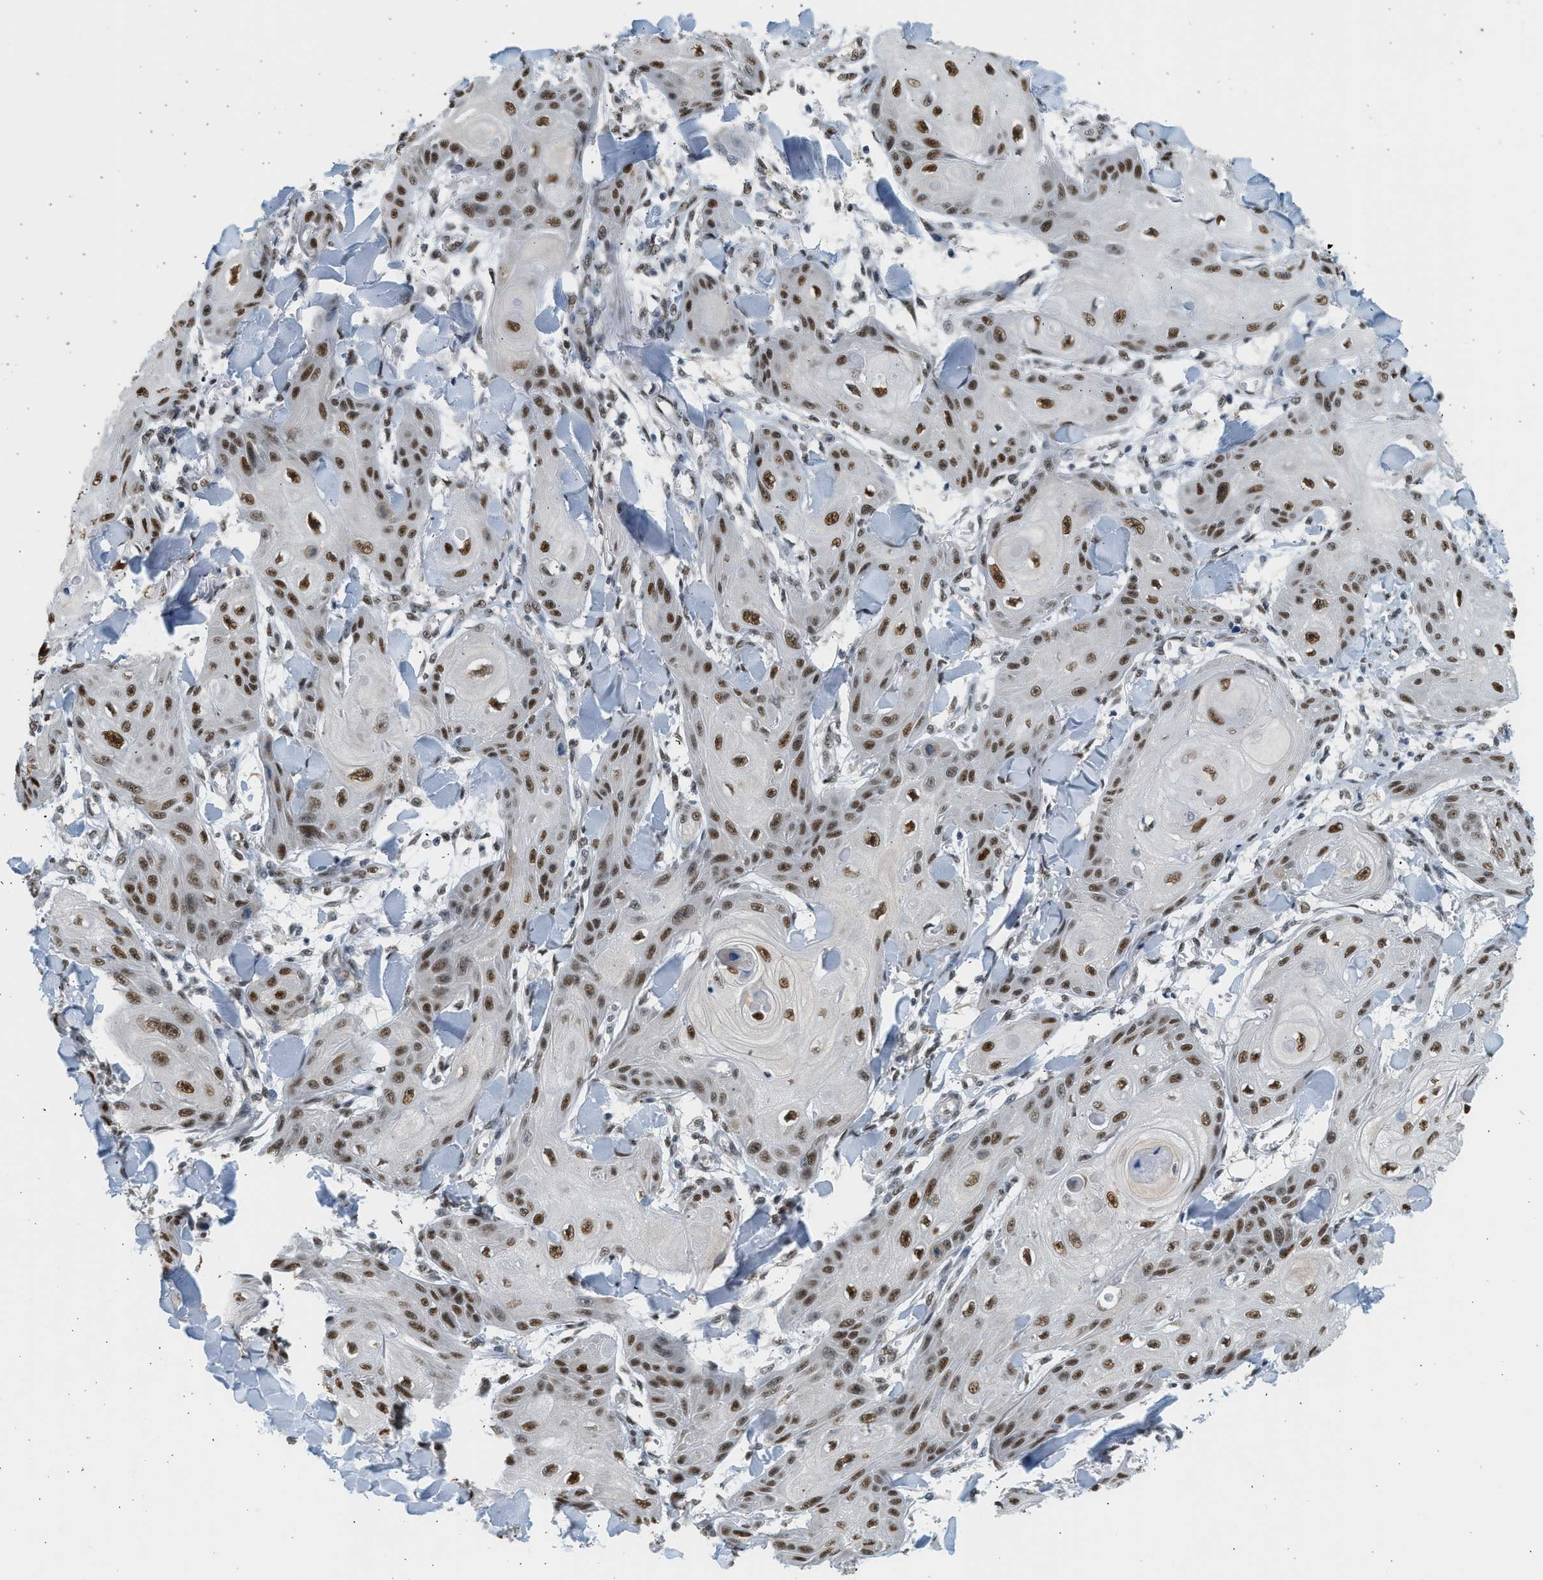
{"staining": {"intensity": "strong", "quantity": ">75%", "location": "nuclear"}, "tissue": "skin cancer", "cell_type": "Tumor cells", "image_type": "cancer", "snomed": [{"axis": "morphology", "description": "Squamous cell carcinoma, NOS"}, {"axis": "topography", "description": "Skin"}], "caption": "A high amount of strong nuclear positivity is appreciated in about >75% of tumor cells in skin squamous cell carcinoma tissue.", "gene": "HIPK1", "patient": {"sex": "male", "age": 74}}